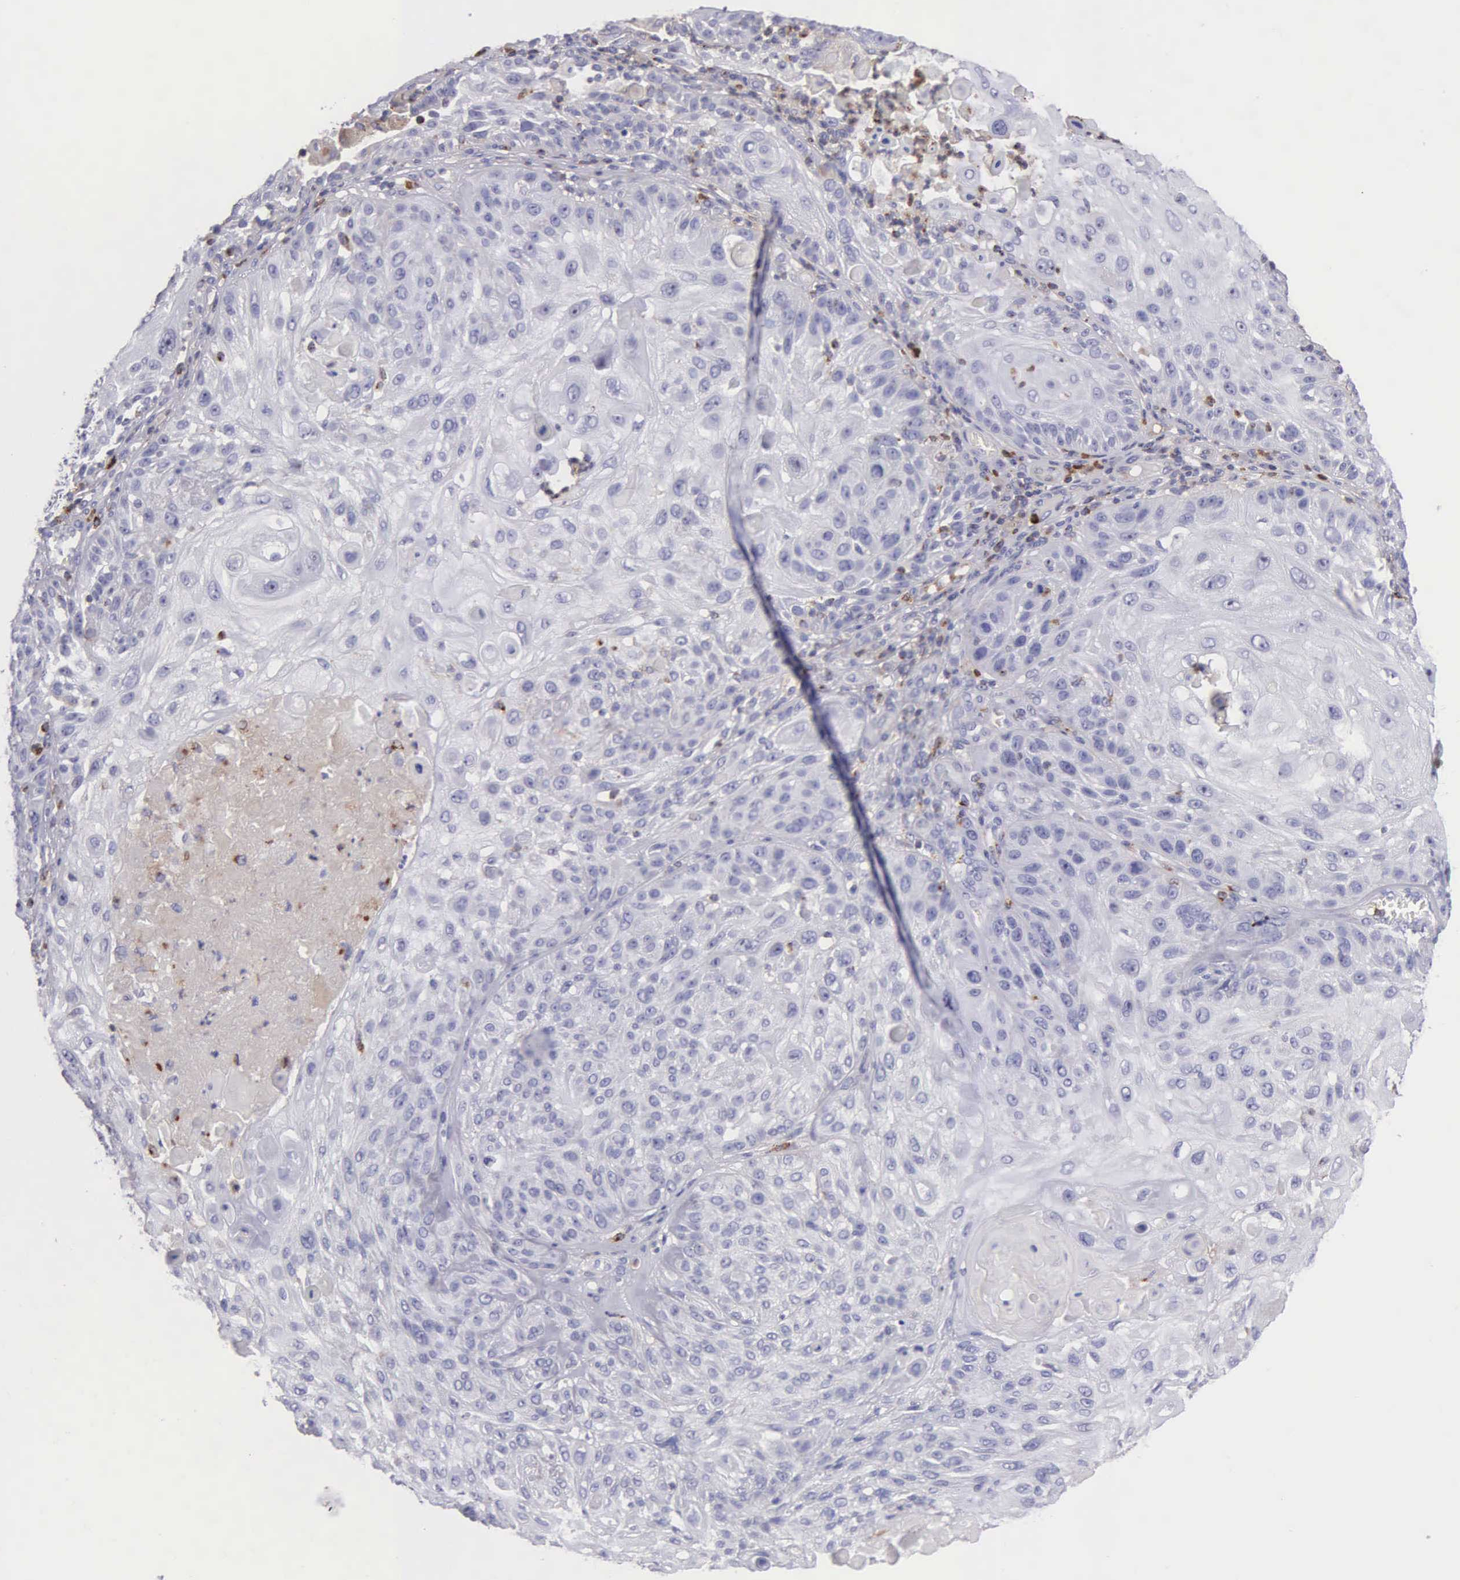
{"staining": {"intensity": "negative", "quantity": "none", "location": "none"}, "tissue": "skin cancer", "cell_type": "Tumor cells", "image_type": "cancer", "snomed": [{"axis": "morphology", "description": "Squamous cell carcinoma, NOS"}, {"axis": "topography", "description": "Skin"}], "caption": "High power microscopy micrograph of an IHC photomicrograph of skin cancer (squamous cell carcinoma), revealing no significant expression in tumor cells.", "gene": "SRGN", "patient": {"sex": "female", "age": 89}}